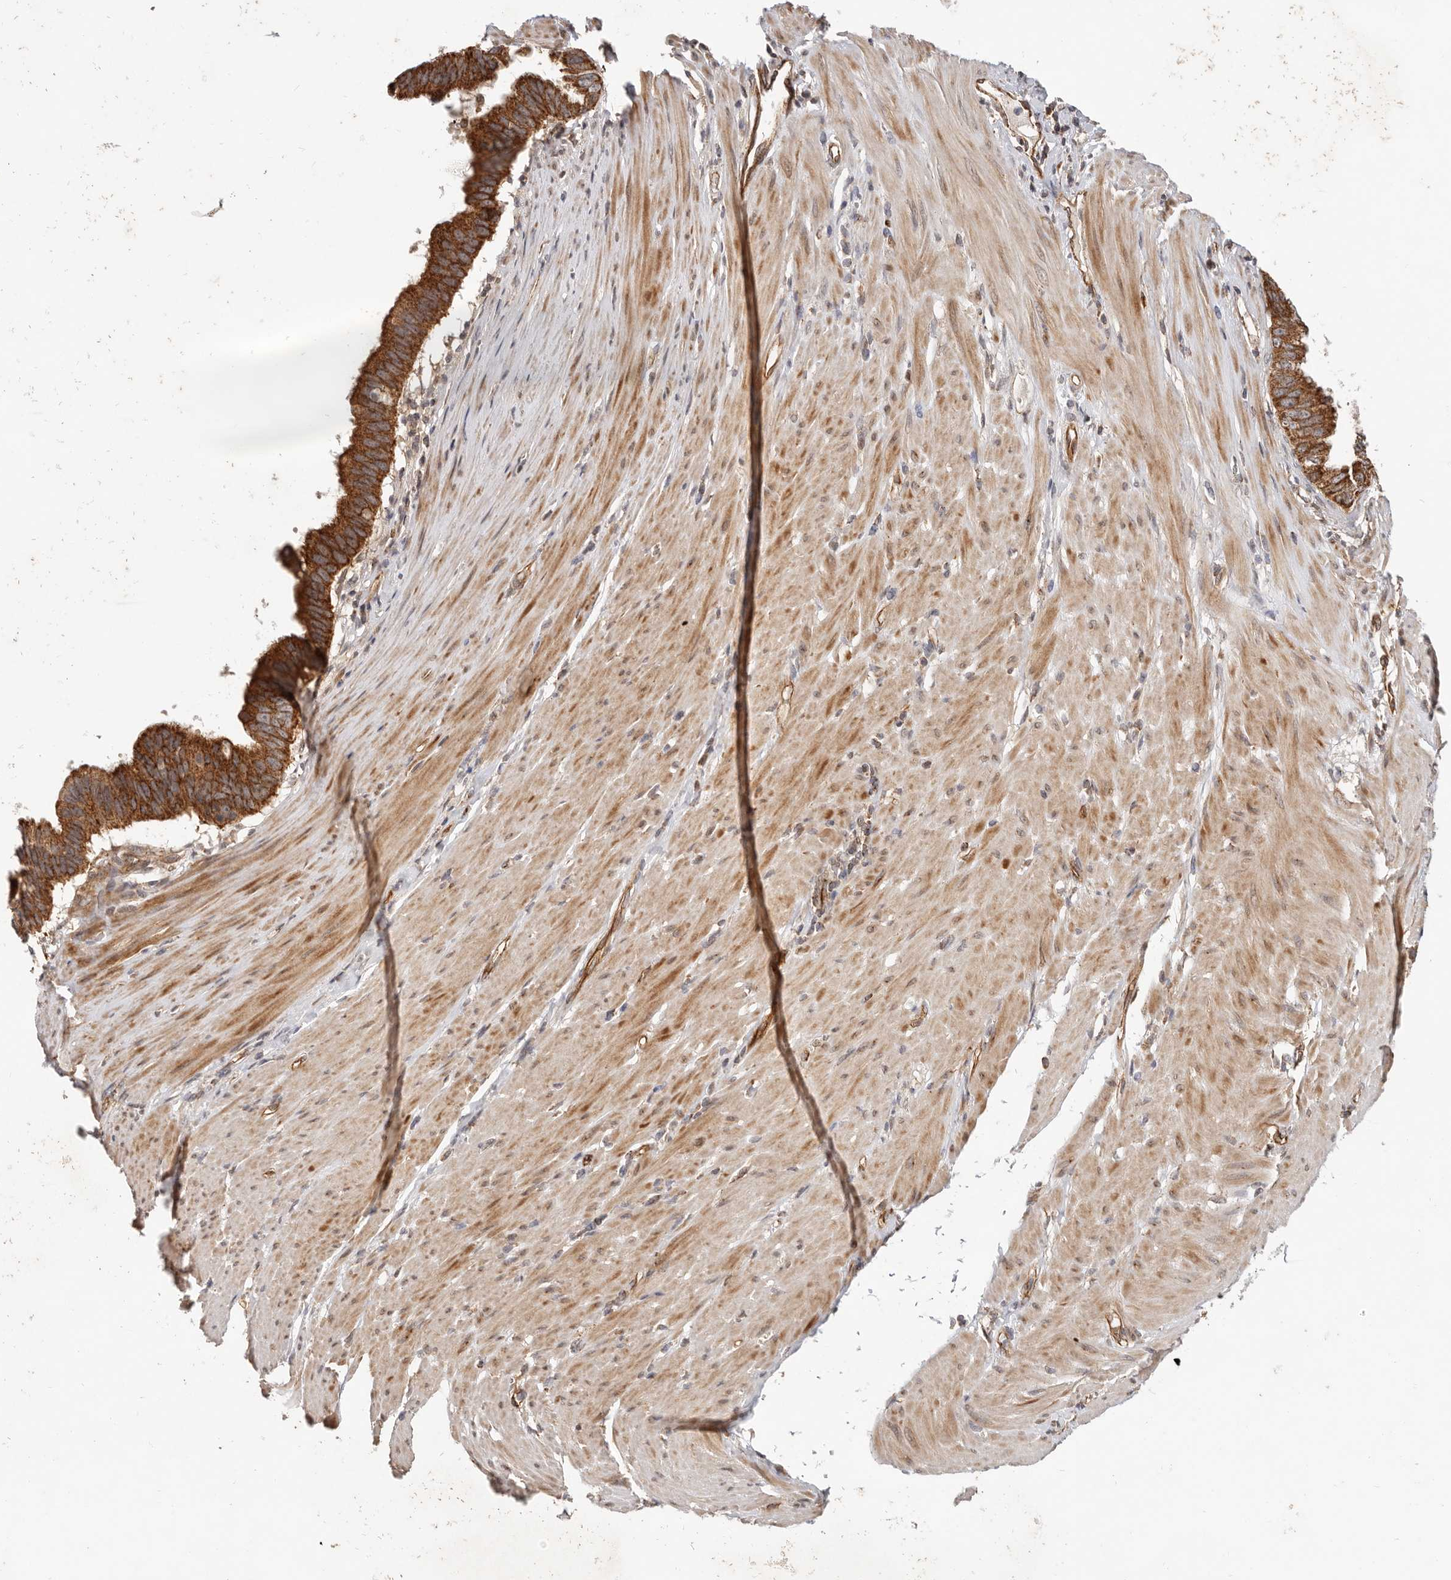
{"staining": {"intensity": "strong", "quantity": ">75%", "location": "cytoplasmic/membranous"}, "tissue": "pancreatic cancer", "cell_type": "Tumor cells", "image_type": "cancer", "snomed": [{"axis": "morphology", "description": "Adenocarcinoma, NOS"}, {"axis": "topography", "description": "Pancreas"}], "caption": "Immunohistochemistry (IHC) staining of adenocarcinoma (pancreatic), which demonstrates high levels of strong cytoplasmic/membranous expression in about >75% of tumor cells indicating strong cytoplasmic/membranous protein expression. The staining was performed using DAB (3,3'-diaminobenzidine) (brown) for protein detection and nuclei were counterstained in hematoxylin (blue).", "gene": "USP49", "patient": {"sex": "female", "age": 56}}